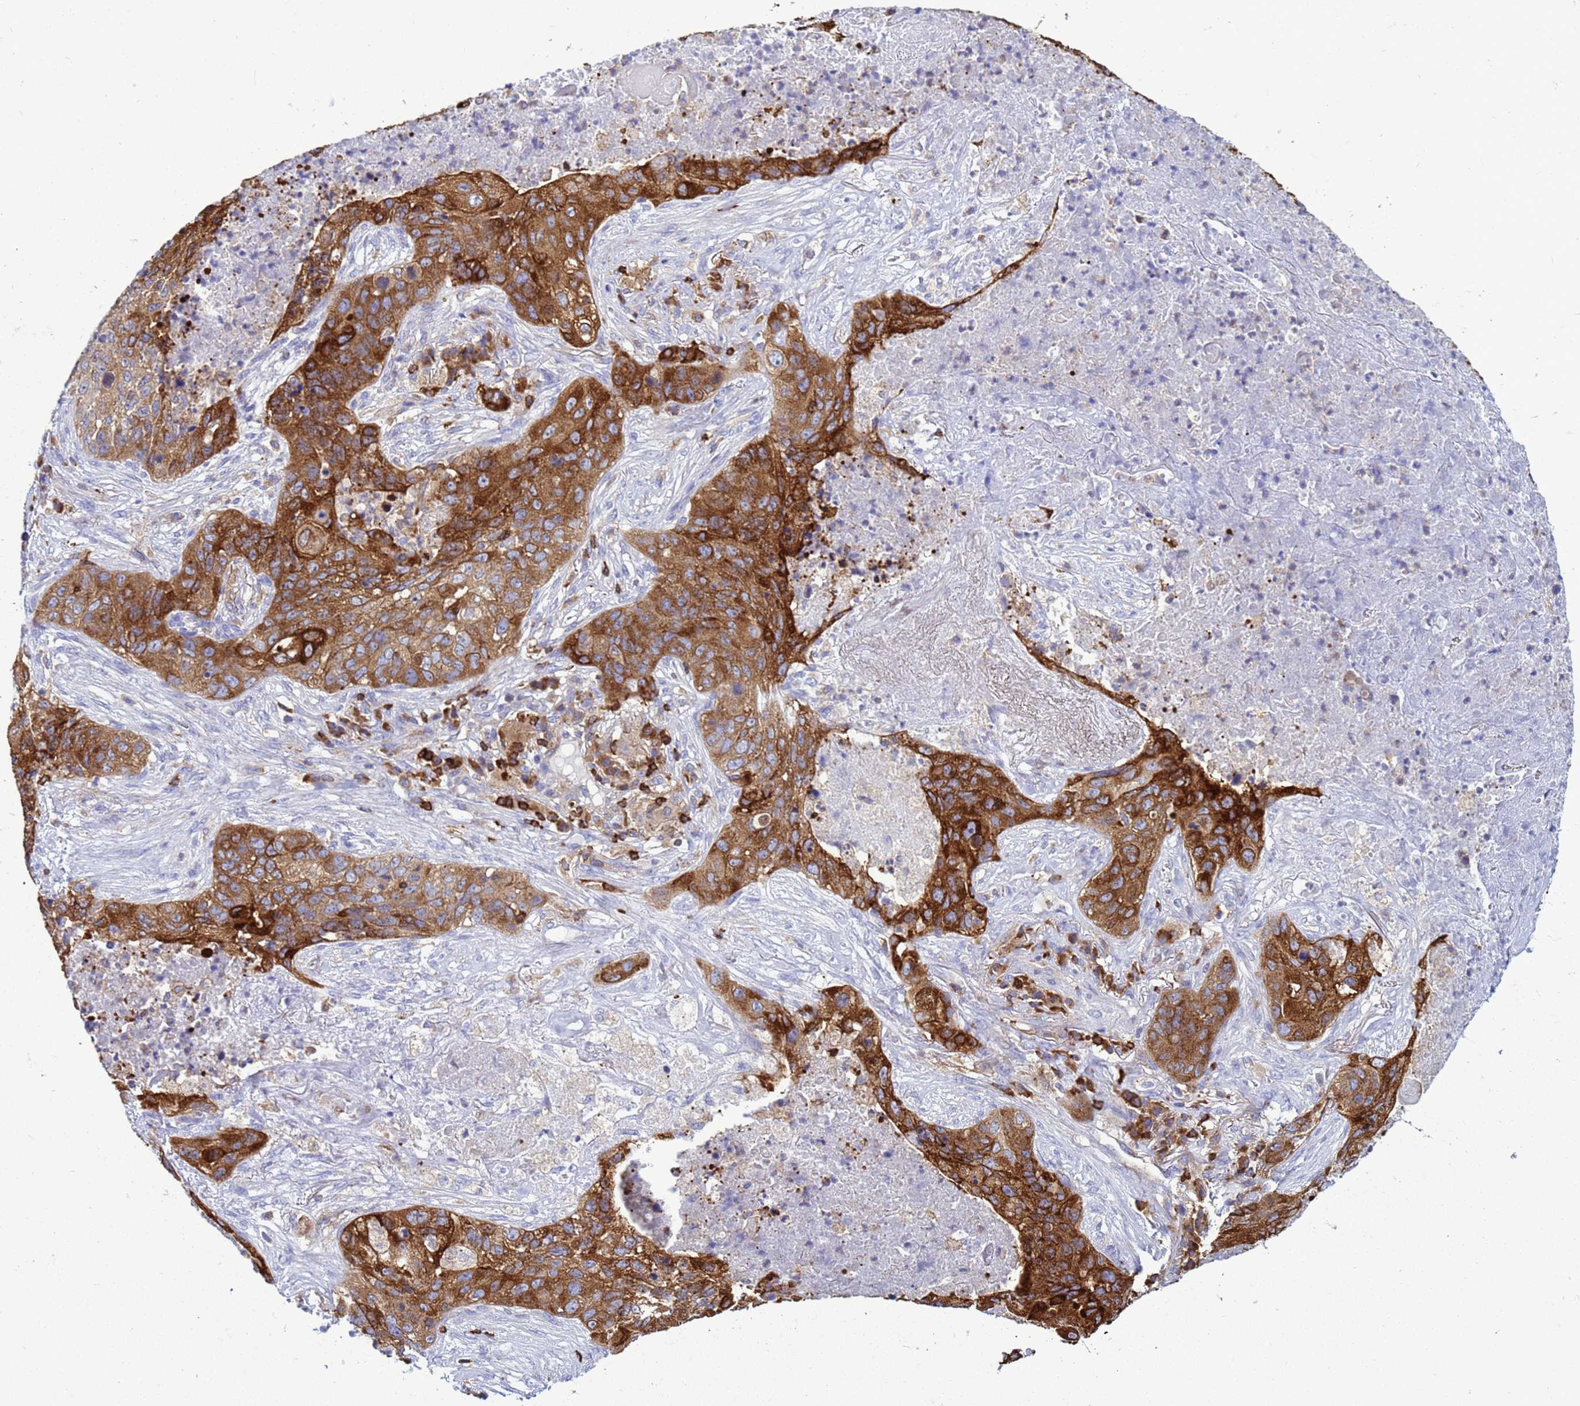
{"staining": {"intensity": "strong", "quantity": "25%-75%", "location": "cytoplasmic/membranous"}, "tissue": "lung cancer", "cell_type": "Tumor cells", "image_type": "cancer", "snomed": [{"axis": "morphology", "description": "Squamous cell carcinoma, NOS"}, {"axis": "topography", "description": "Lung"}], "caption": "A high amount of strong cytoplasmic/membranous expression is present in approximately 25%-75% of tumor cells in squamous cell carcinoma (lung) tissue.", "gene": "EZR", "patient": {"sex": "female", "age": 63}}